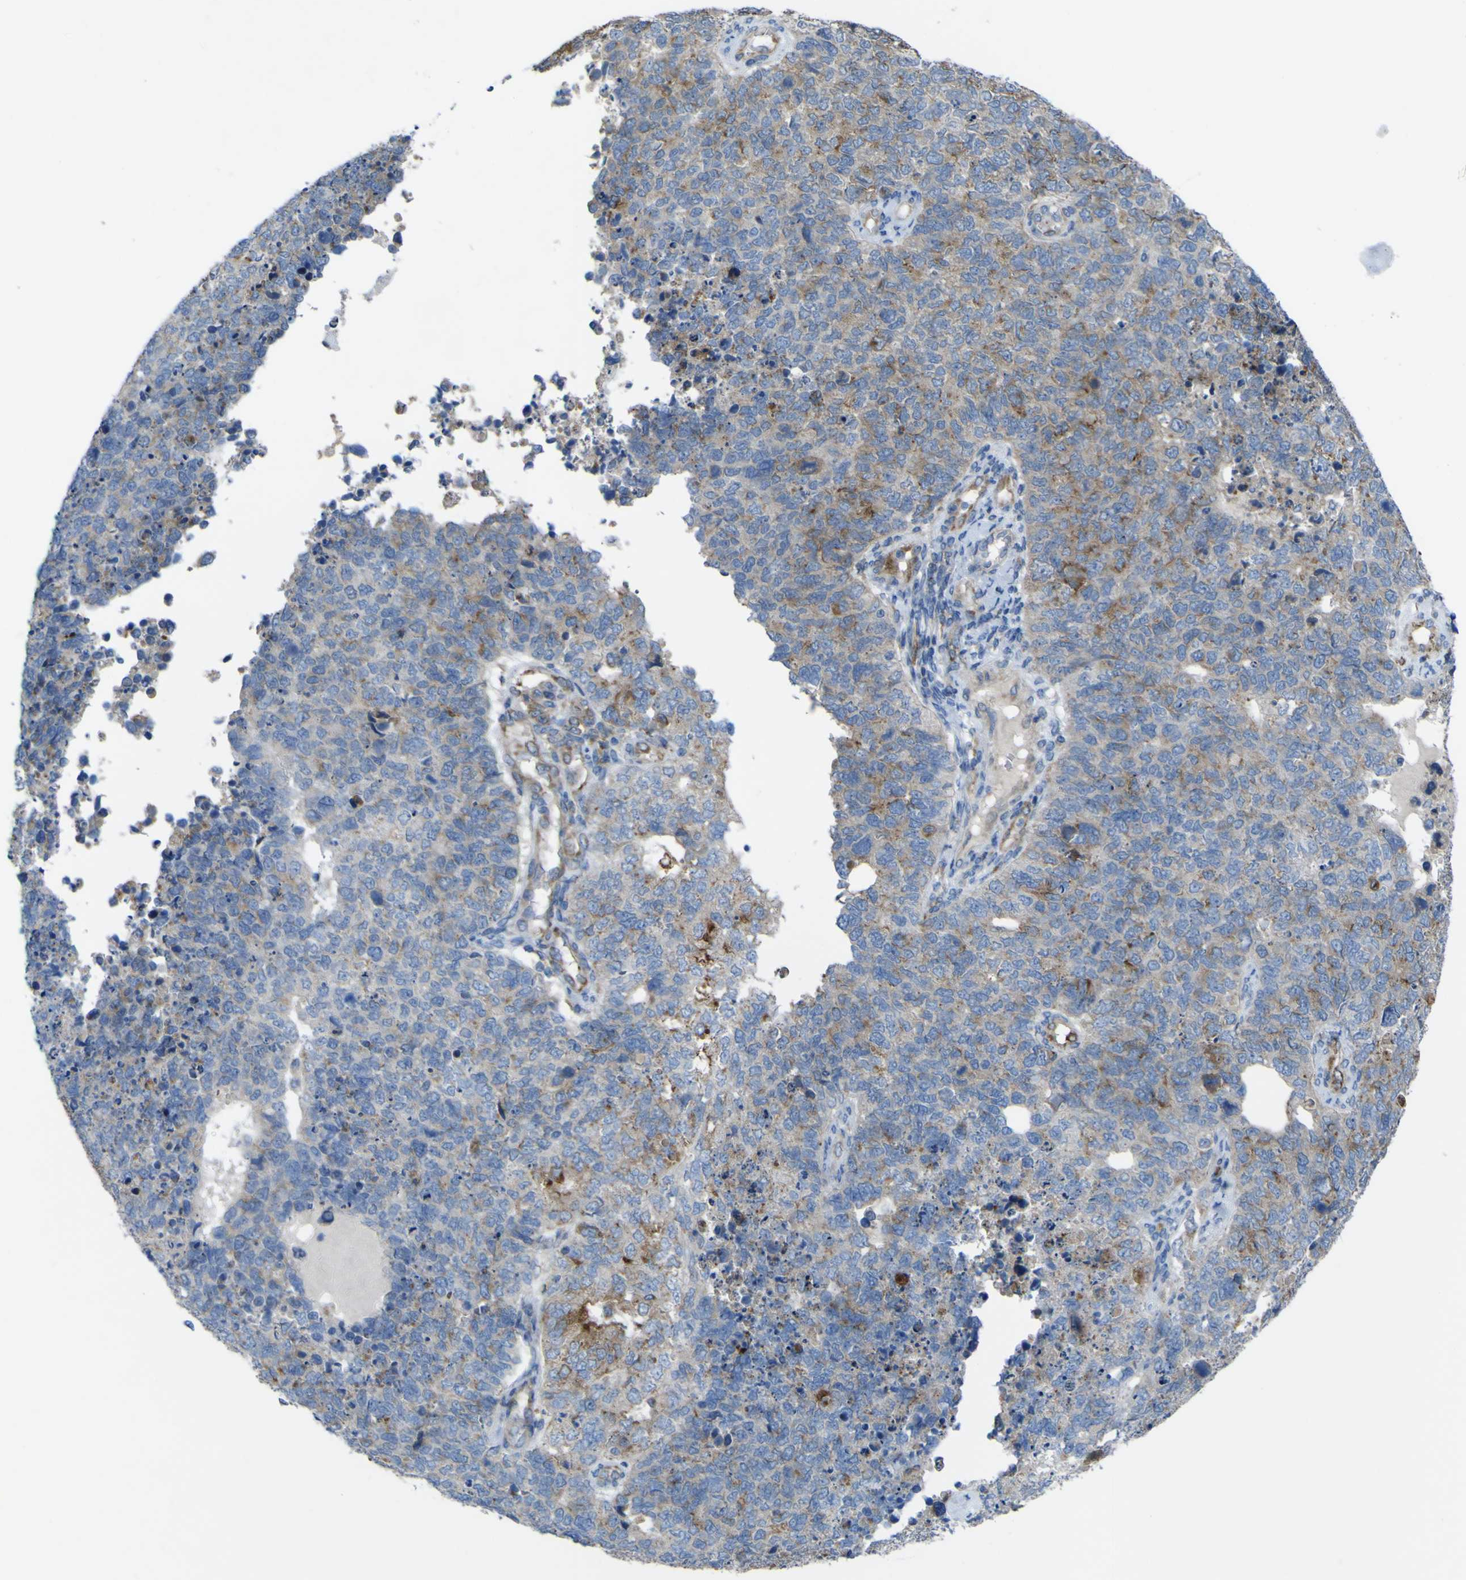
{"staining": {"intensity": "moderate", "quantity": "25%-75%", "location": "cytoplasmic/membranous"}, "tissue": "cervical cancer", "cell_type": "Tumor cells", "image_type": "cancer", "snomed": [{"axis": "morphology", "description": "Squamous cell carcinoma, NOS"}, {"axis": "topography", "description": "Cervix"}], "caption": "An image of squamous cell carcinoma (cervical) stained for a protein exhibits moderate cytoplasmic/membranous brown staining in tumor cells.", "gene": "CST3", "patient": {"sex": "female", "age": 63}}